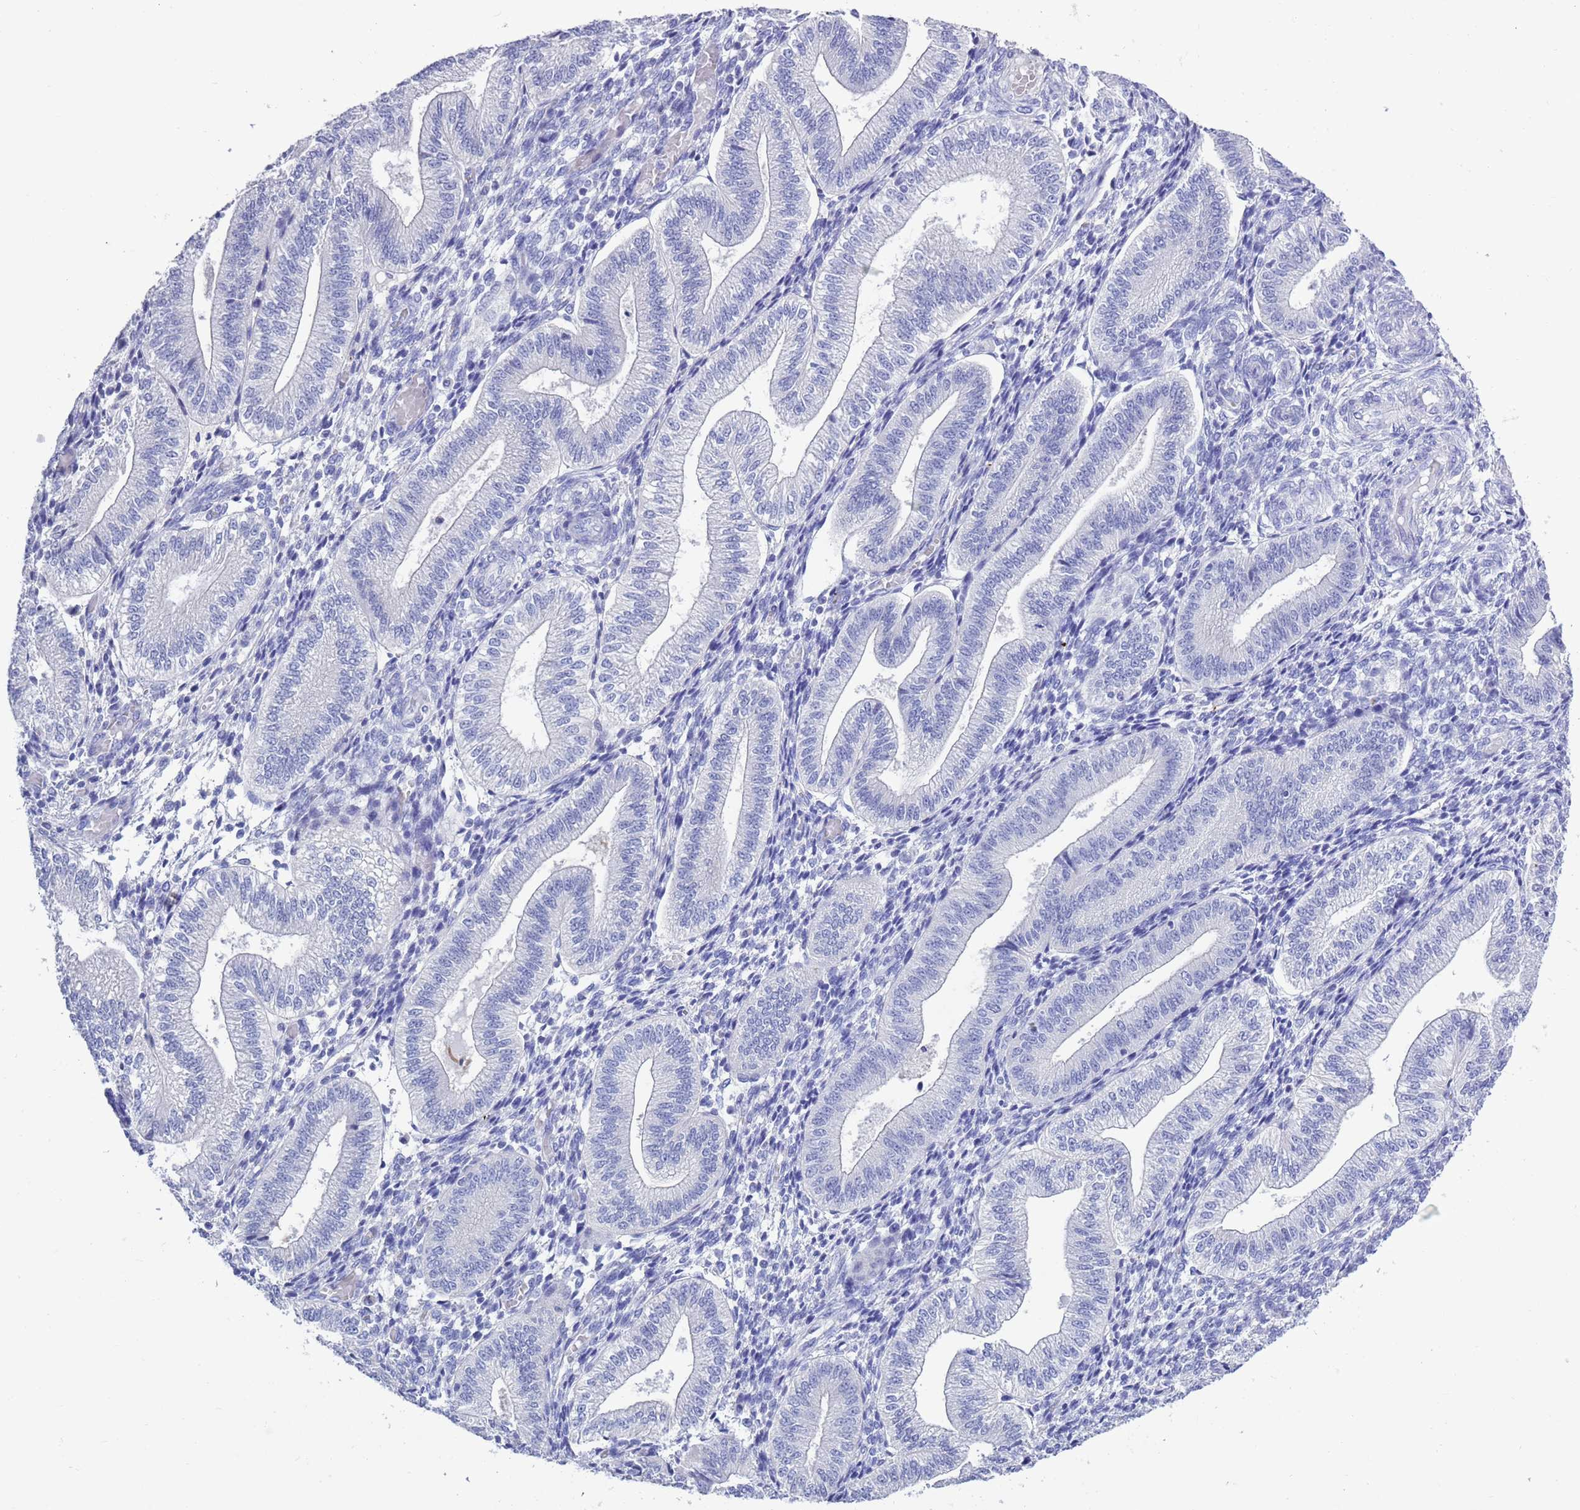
{"staining": {"intensity": "negative", "quantity": "none", "location": "none"}, "tissue": "endometrium", "cell_type": "Cells in endometrial stroma", "image_type": "normal", "snomed": [{"axis": "morphology", "description": "Normal tissue, NOS"}, {"axis": "topography", "description": "Endometrium"}], "caption": "Benign endometrium was stained to show a protein in brown. There is no significant positivity in cells in endometrial stroma. (Brightfield microscopy of DAB (3,3'-diaminobenzidine) immunohistochemistry at high magnification).", "gene": "MTMR2", "patient": {"sex": "female", "age": 34}}